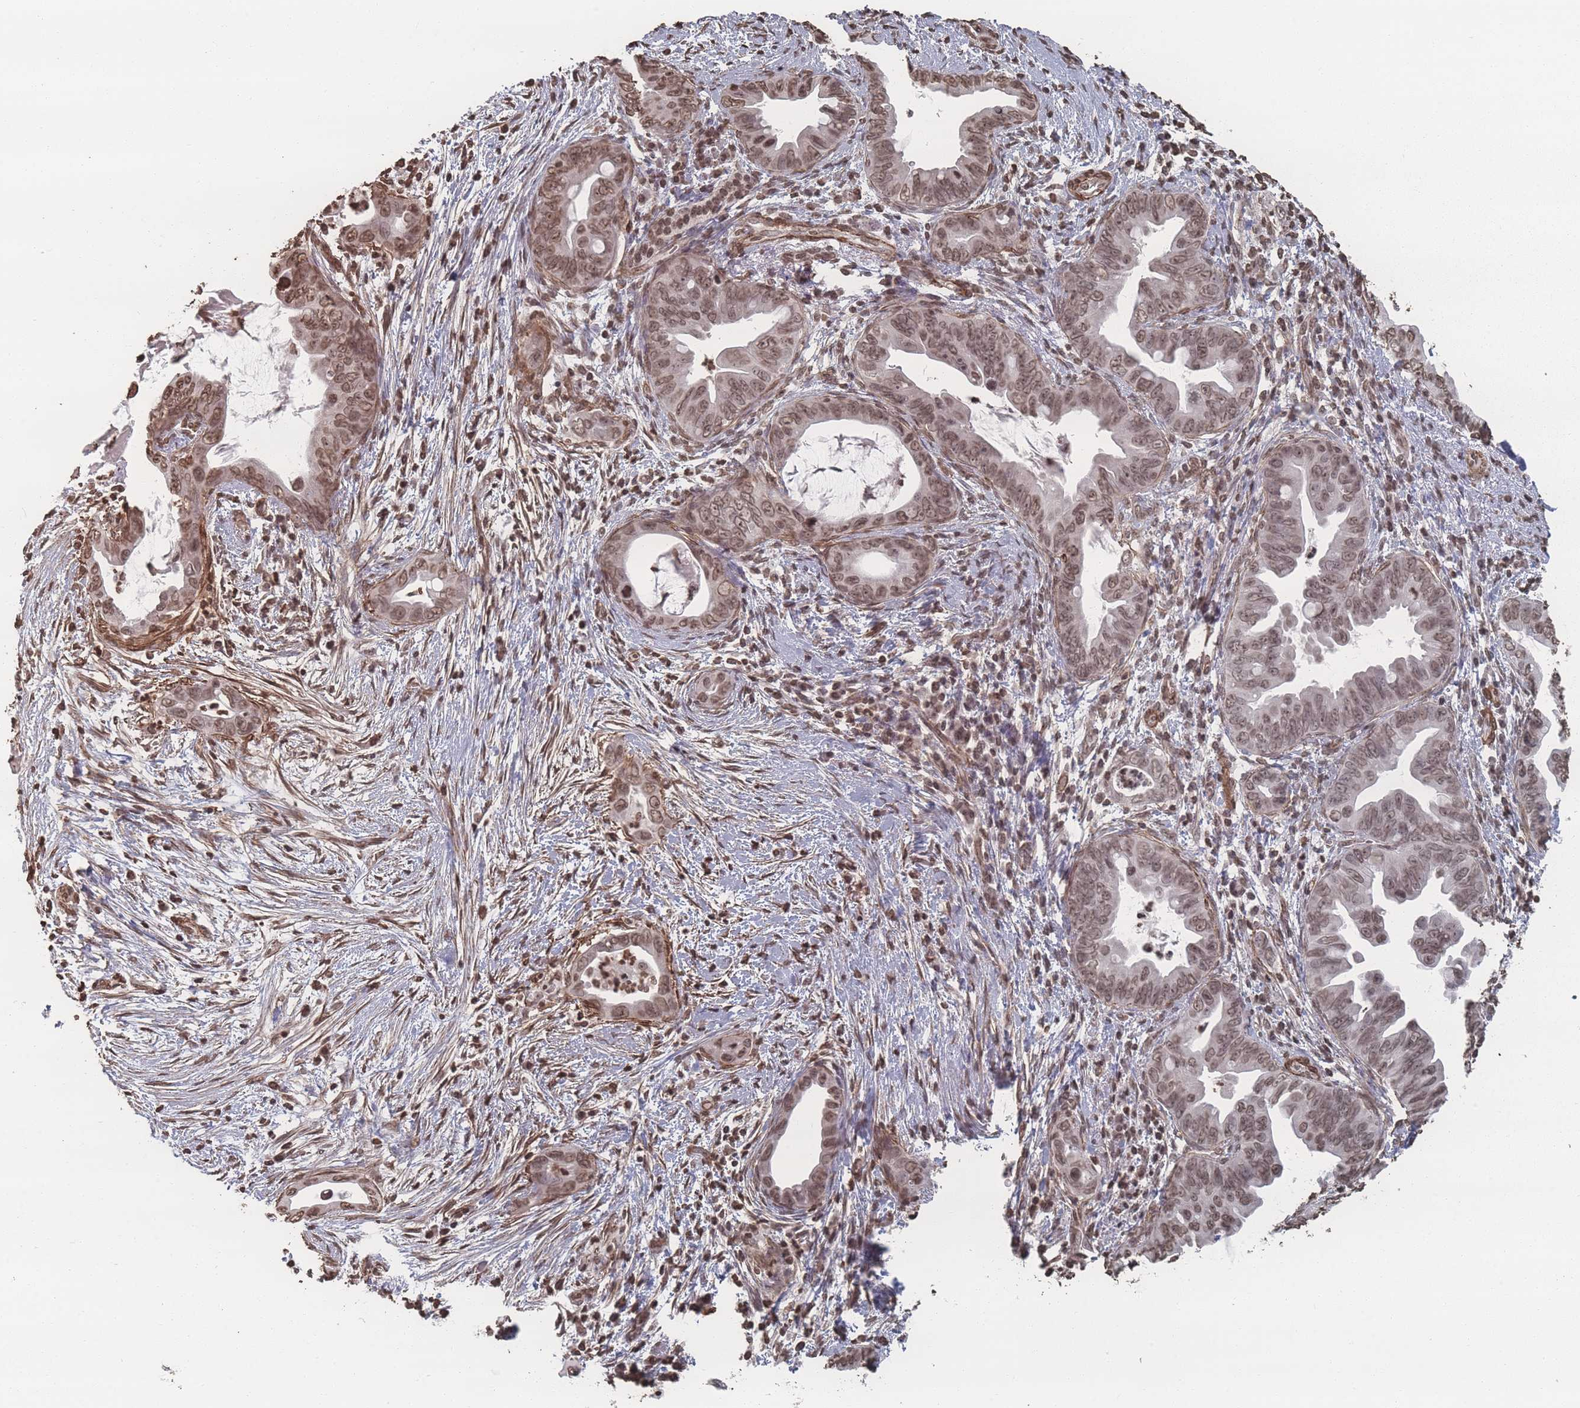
{"staining": {"intensity": "moderate", "quantity": ">75%", "location": "nuclear"}, "tissue": "pancreatic cancer", "cell_type": "Tumor cells", "image_type": "cancer", "snomed": [{"axis": "morphology", "description": "Adenocarcinoma, NOS"}, {"axis": "topography", "description": "Pancreas"}], "caption": "Tumor cells display medium levels of moderate nuclear expression in about >75% of cells in pancreatic cancer (adenocarcinoma).", "gene": "PLEKHG5", "patient": {"sex": "male", "age": 75}}